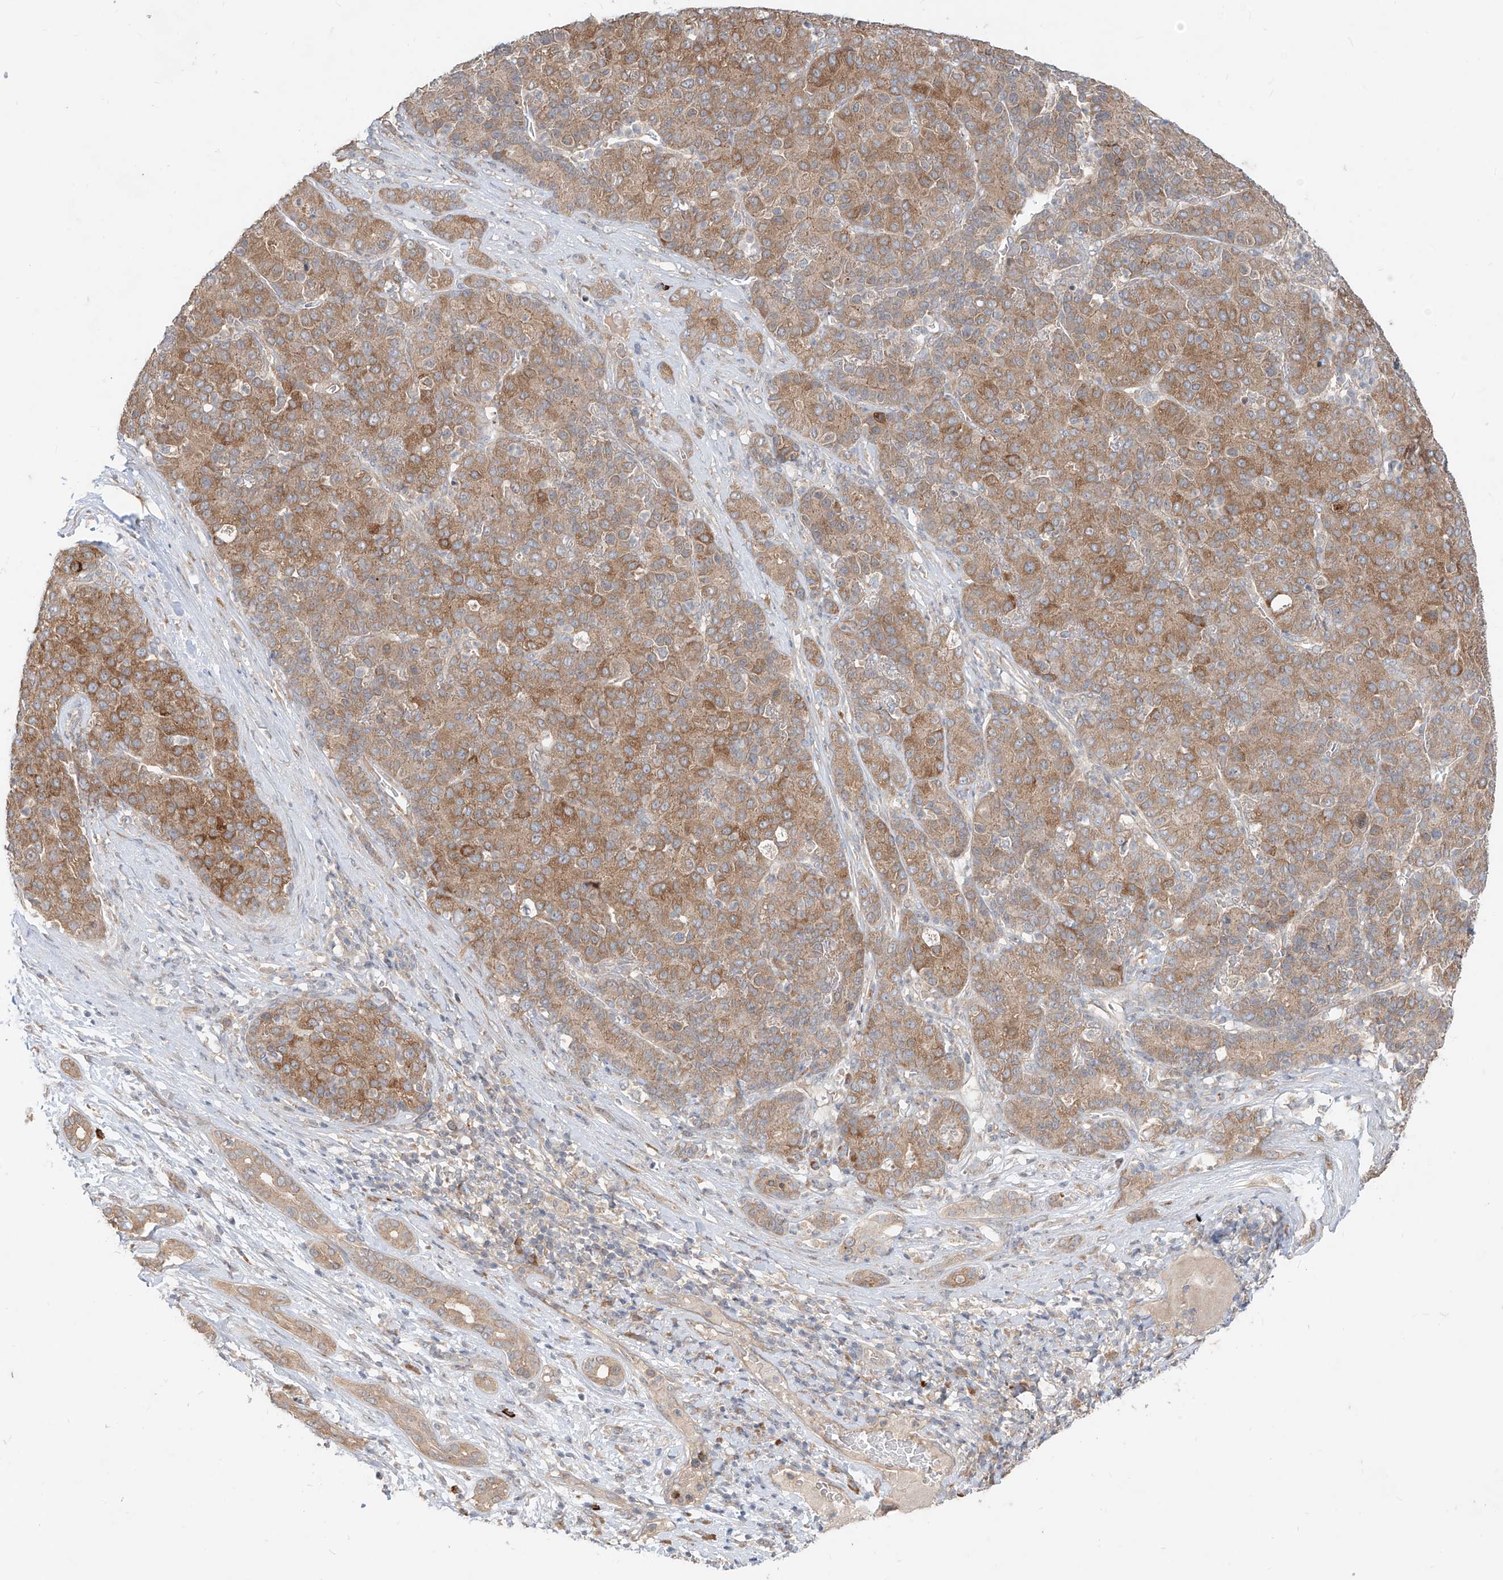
{"staining": {"intensity": "moderate", "quantity": ">75%", "location": "cytoplasmic/membranous"}, "tissue": "liver cancer", "cell_type": "Tumor cells", "image_type": "cancer", "snomed": [{"axis": "morphology", "description": "Carcinoma, Hepatocellular, NOS"}, {"axis": "topography", "description": "Liver"}], "caption": "Liver hepatocellular carcinoma stained for a protein (brown) displays moderate cytoplasmic/membranous positive expression in about >75% of tumor cells.", "gene": "MTUS2", "patient": {"sex": "male", "age": 65}}